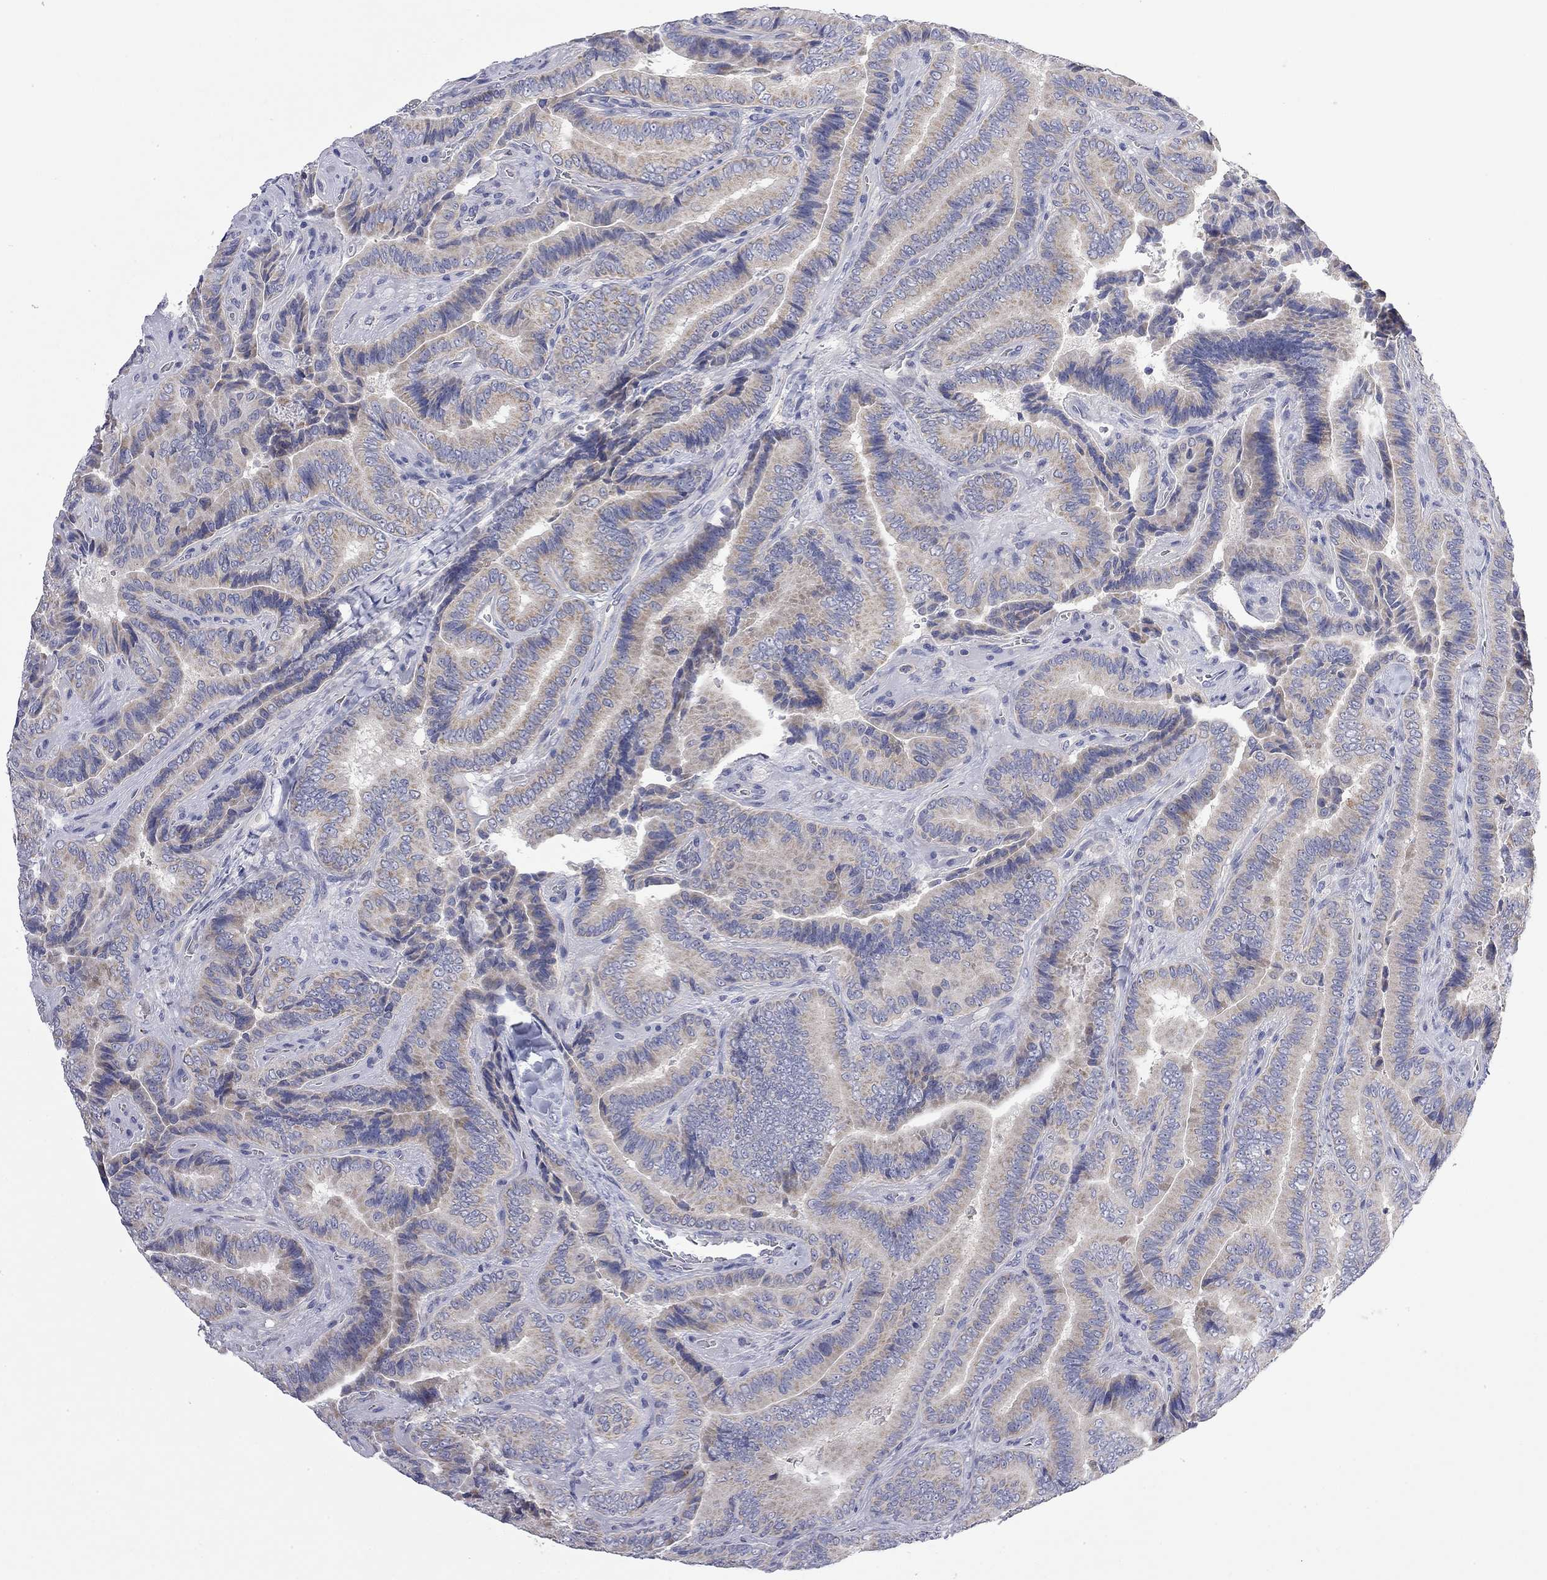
{"staining": {"intensity": "weak", "quantity": ">75%", "location": "cytoplasmic/membranous"}, "tissue": "thyroid cancer", "cell_type": "Tumor cells", "image_type": "cancer", "snomed": [{"axis": "morphology", "description": "Papillary adenocarcinoma, NOS"}, {"axis": "topography", "description": "Thyroid gland"}], "caption": "Immunohistochemistry (IHC) of thyroid cancer exhibits low levels of weak cytoplasmic/membranous expression in about >75% of tumor cells. (DAB (3,3'-diaminobenzidine) = brown stain, brightfield microscopy at high magnification).", "gene": "ABCB4", "patient": {"sex": "male", "age": 61}}